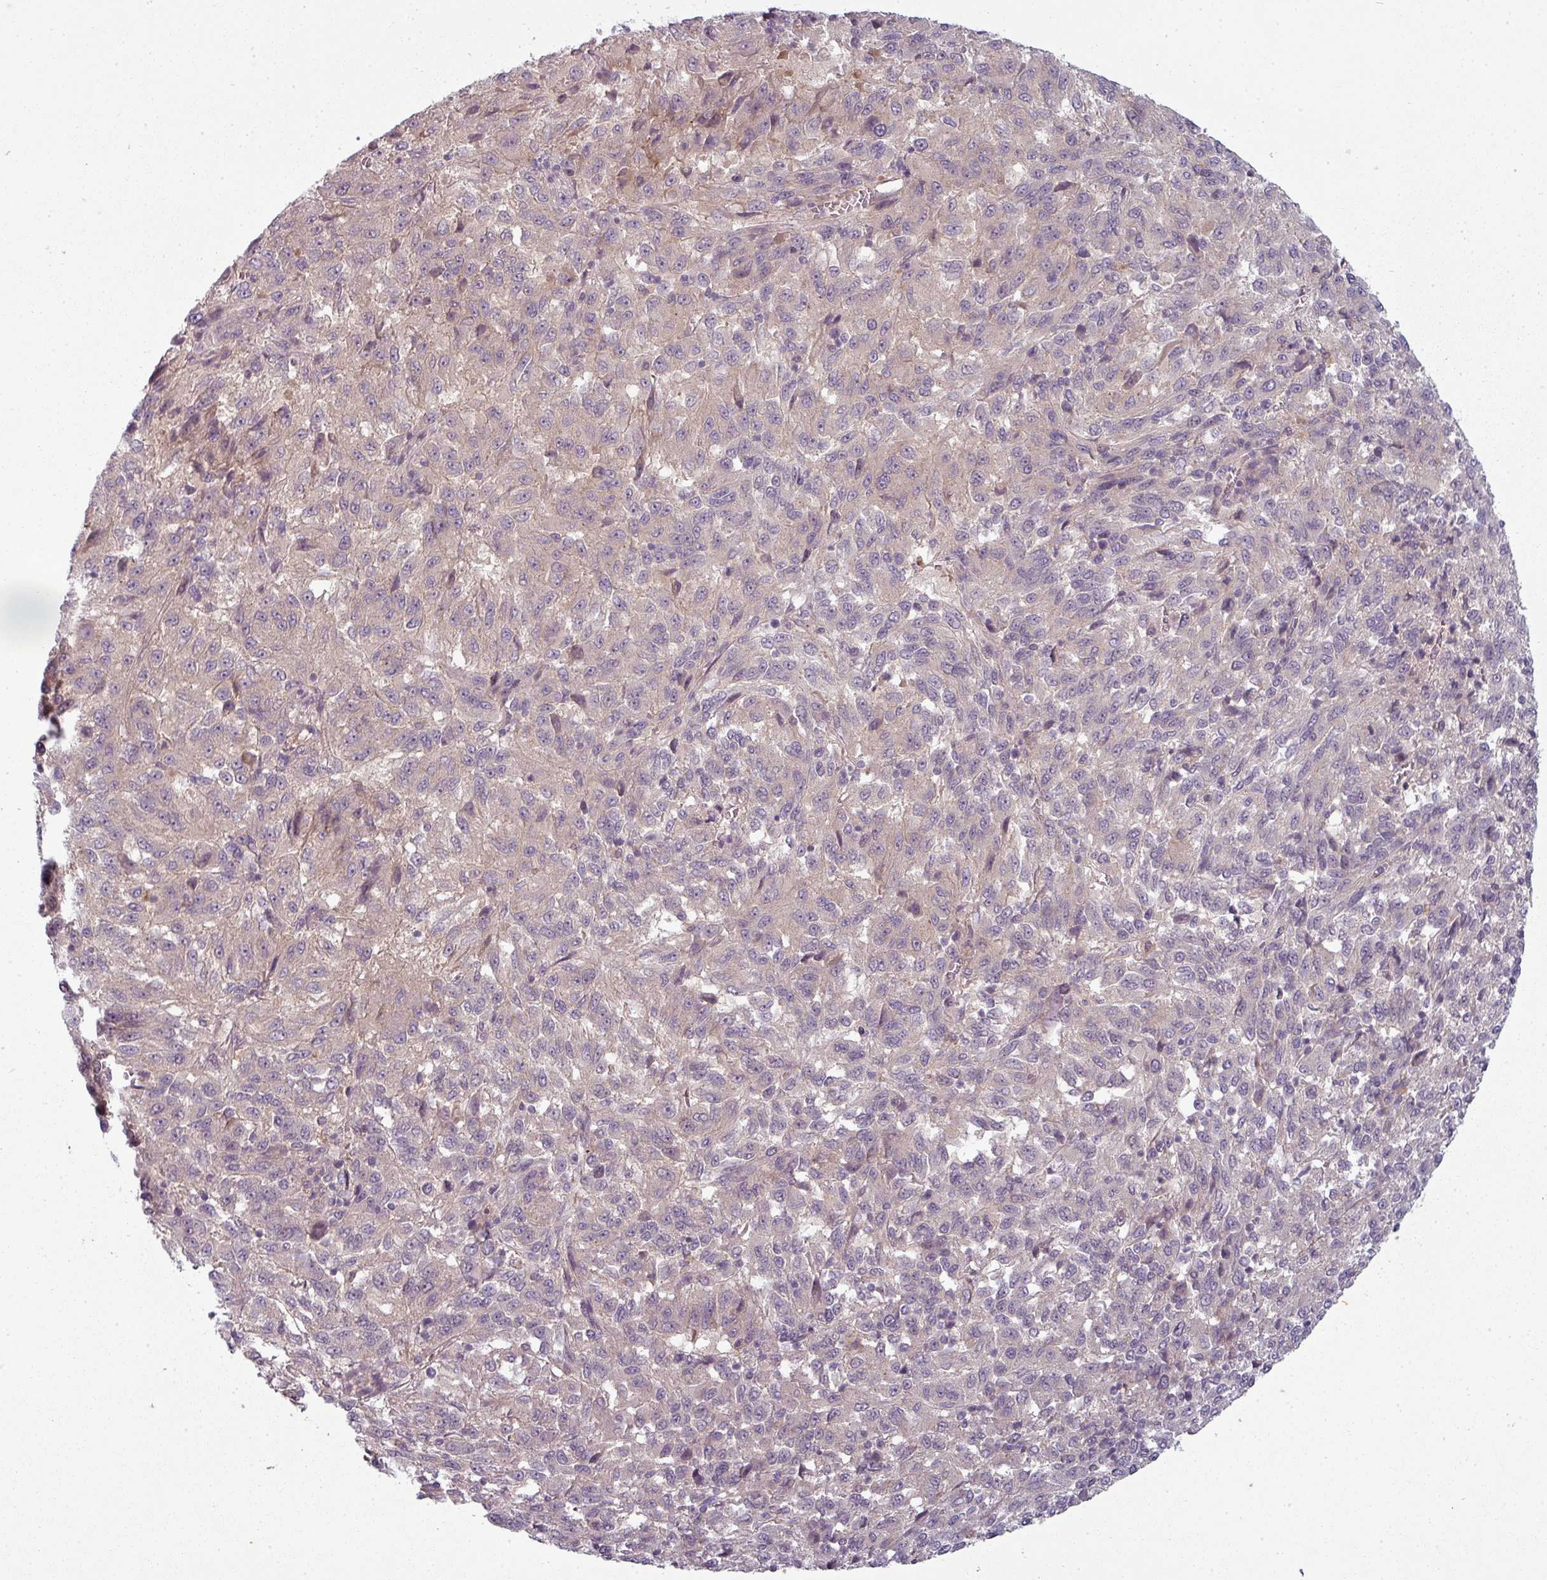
{"staining": {"intensity": "negative", "quantity": "none", "location": "none"}, "tissue": "melanoma", "cell_type": "Tumor cells", "image_type": "cancer", "snomed": [{"axis": "morphology", "description": "Malignant melanoma, Metastatic site"}, {"axis": "topography", "description": "Lung"}], "caption": "The photomicrograph shows no staining of tumor cells in malignant melanoma (metastatic site).", "gene": "SLC16A9", "patient": {"sex": "male", "age": 64}}